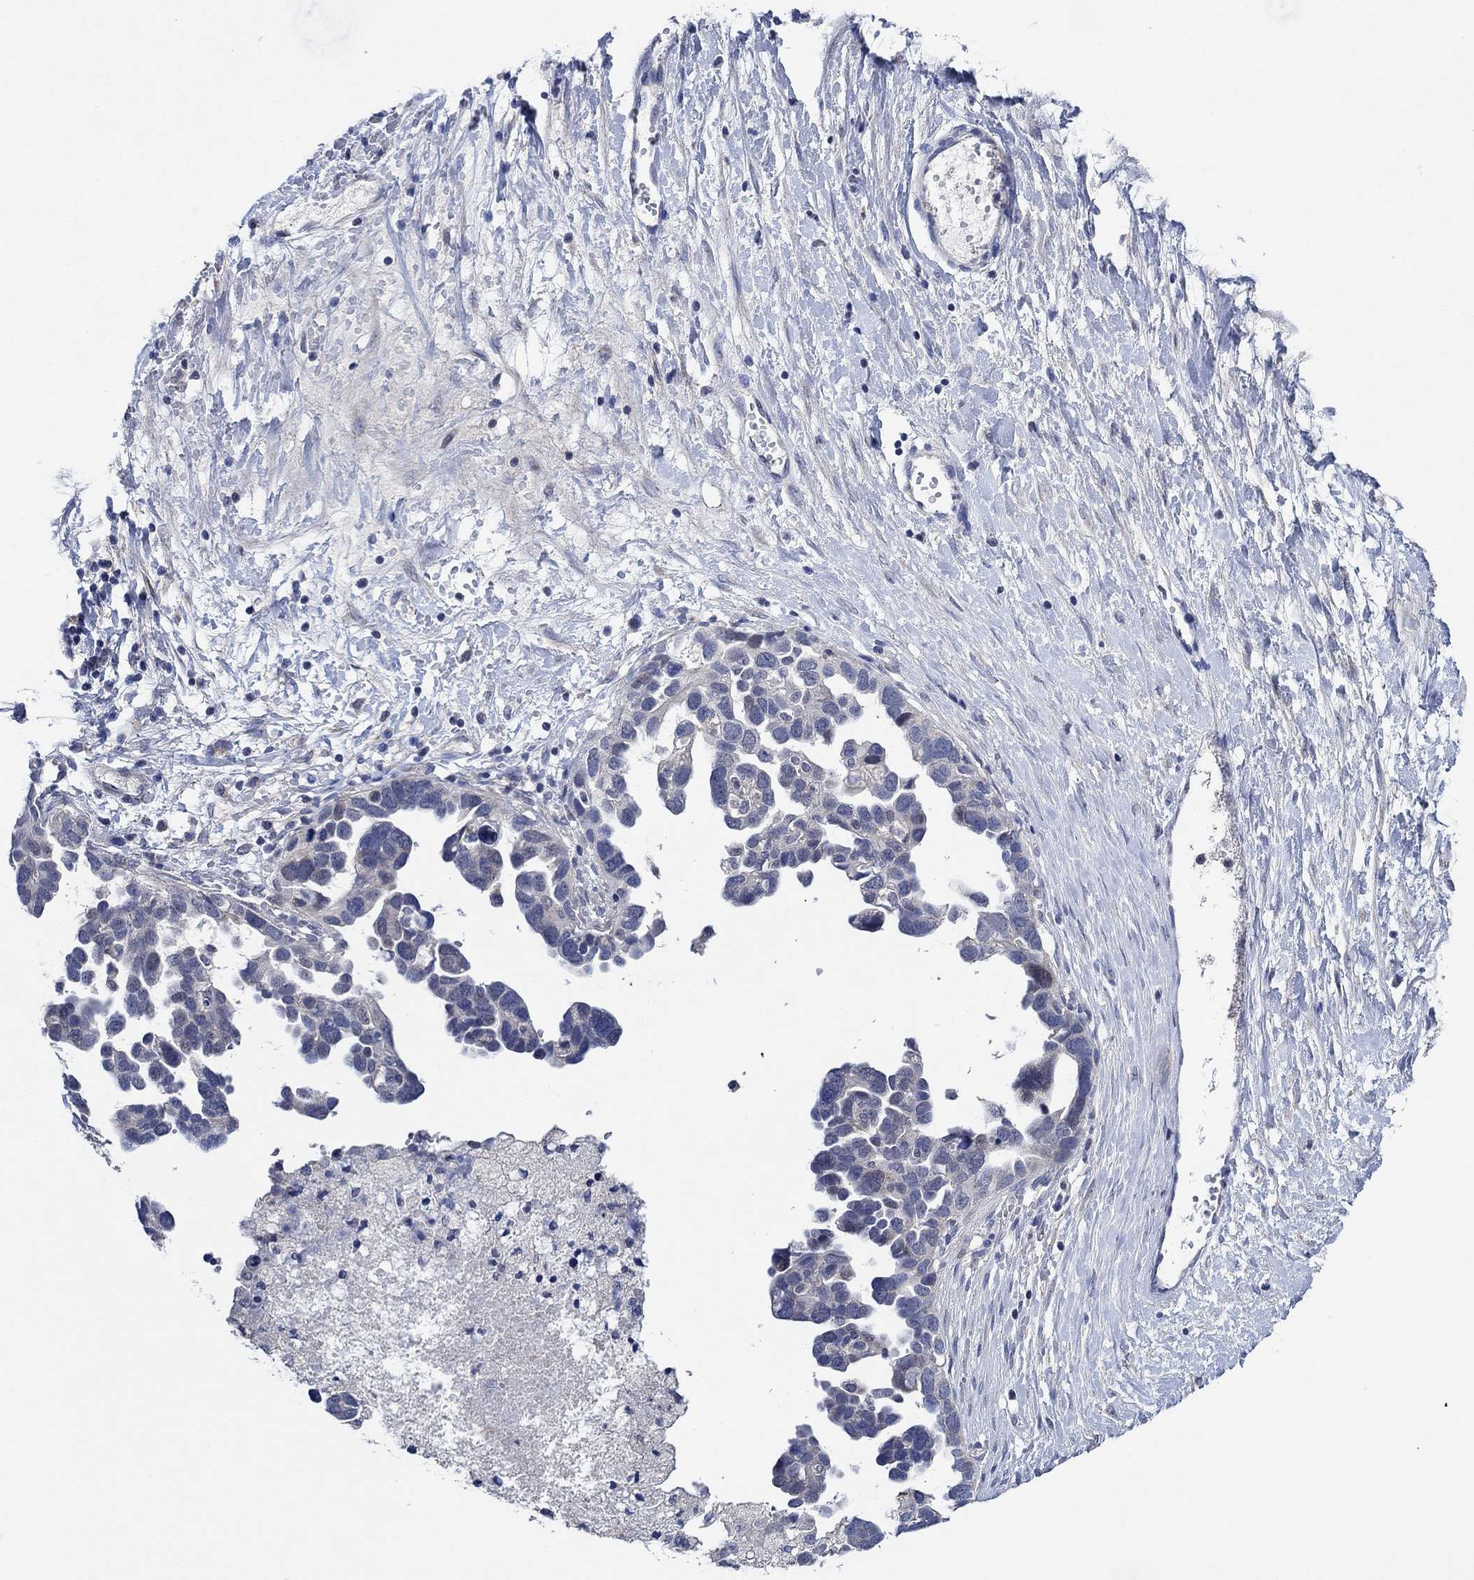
{"staining": {"intensity": "negative", "quantity": "none", "location": "none"}, "tissue": "ovarian cancer", "cell_type": "Tumor cells", "image_type": "cancer", "snomed": [{"axis": "morphology", "description": "Cystadenocarcinoma, serous, NOS"}, {"axis": "topography", "description": "Ovary"}], "caption": "Immunohistochemistry (IHC) photomicrograph of neoplastic tissue: human ovarian cancer (serous cystadenocarcinoma) stained with DAB displays no significant protein expression in tumor cells.", "gene": "PRRT3", "patient": {"sex": "female", "age": 54}}